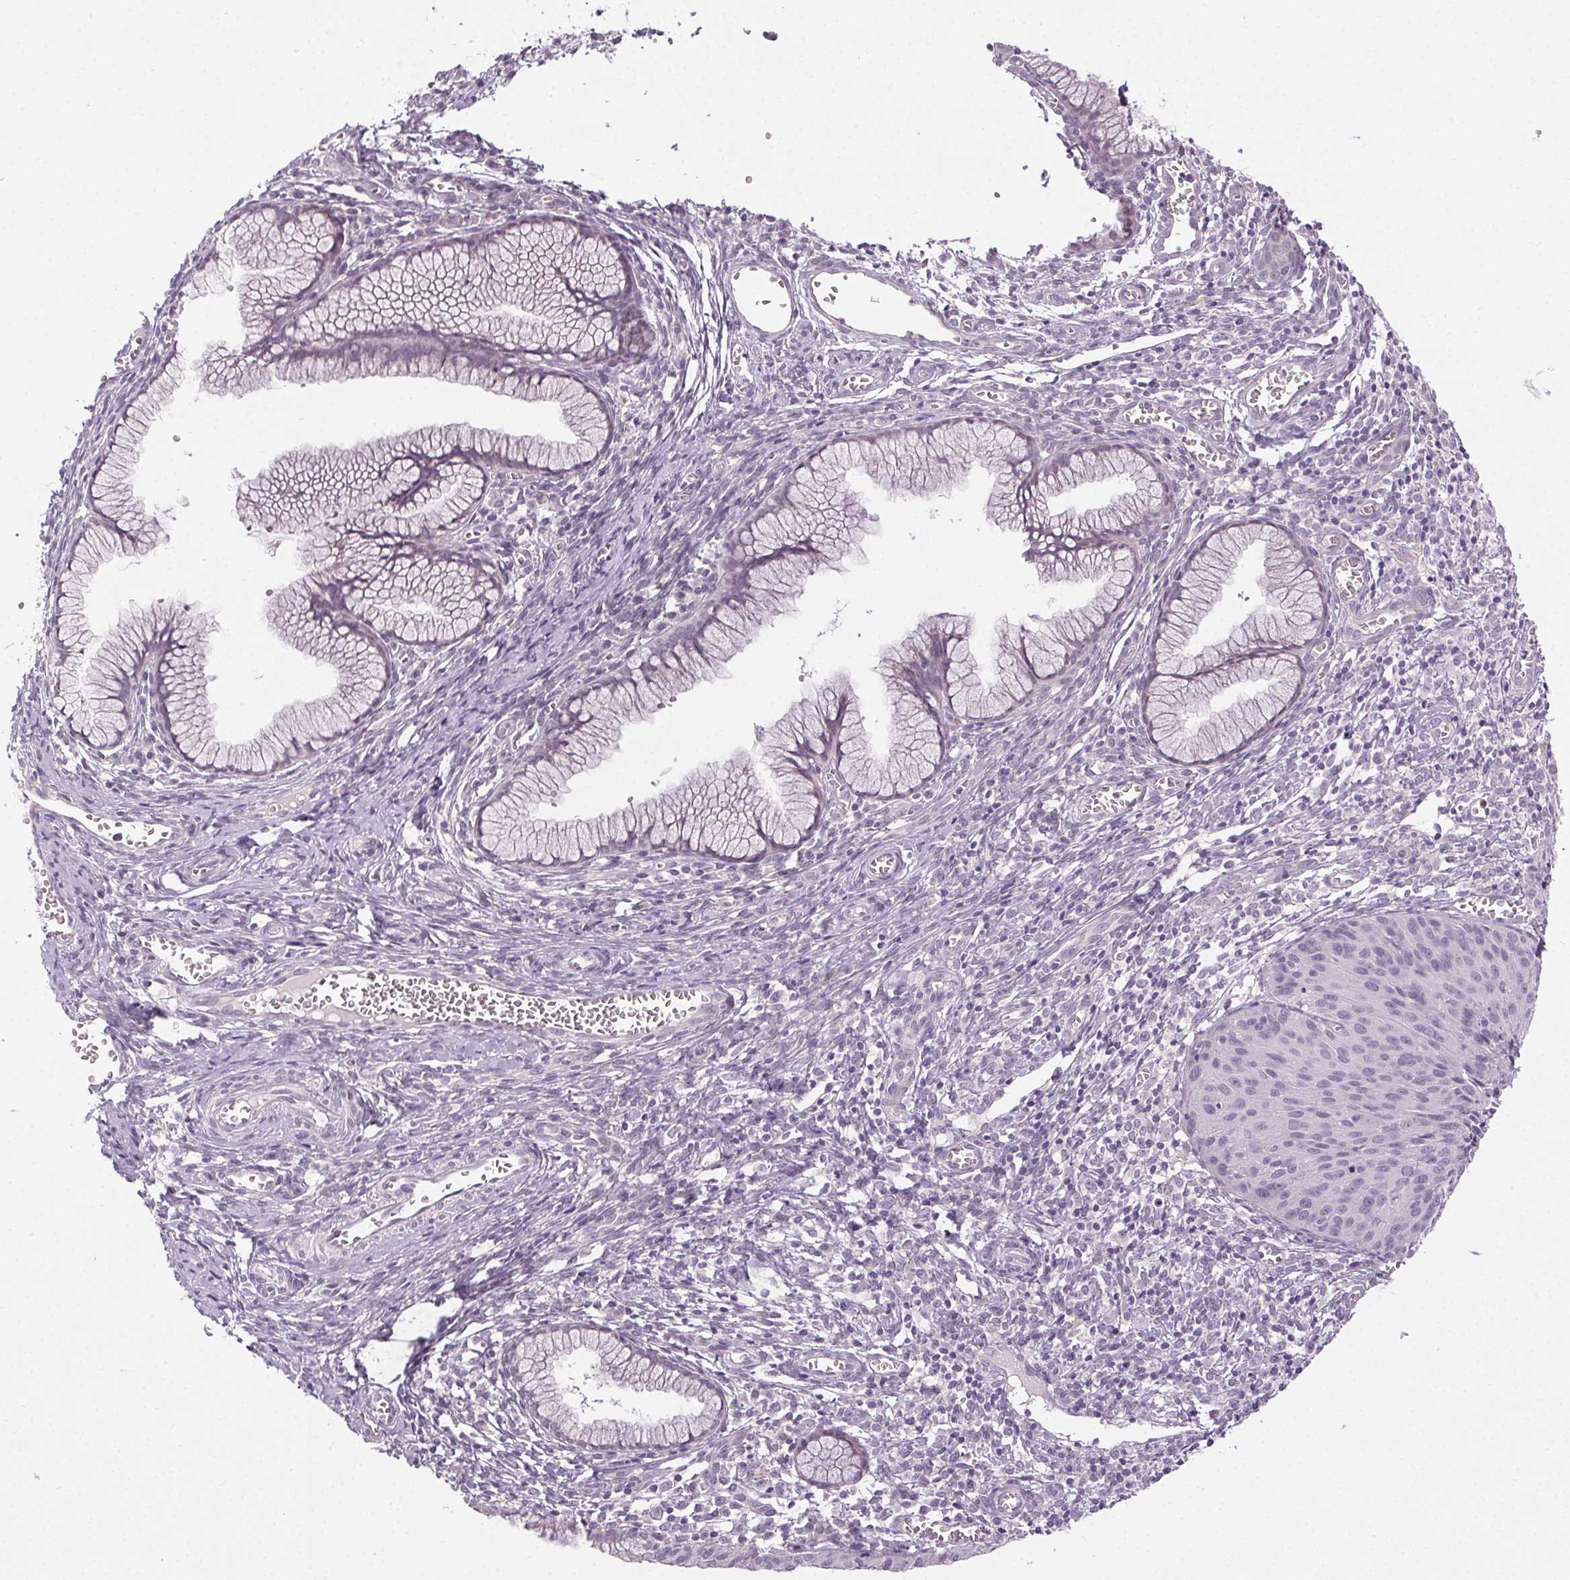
{"staining": {"intensity": "negative", "quantity": "none", "location": "none"}, "tissue": "cervical cancer", "cell_type": "Tumor cells", "image_type": "cancer", "snomed": [{"axis": "morphology", "description": "Squamous cell carcinoma, NOS"}, {"axis": "topography", "description": "Cervix"}], "caption": "Photomicrograph shows no significant protein expression in tumor cells of cervical cancer. The staining is performed using DAB brown chromogen with nuclei counter-stained in using hematoxylin.", "gene": "FAM168A", "patient": {"sex": "female", "age": 52}}